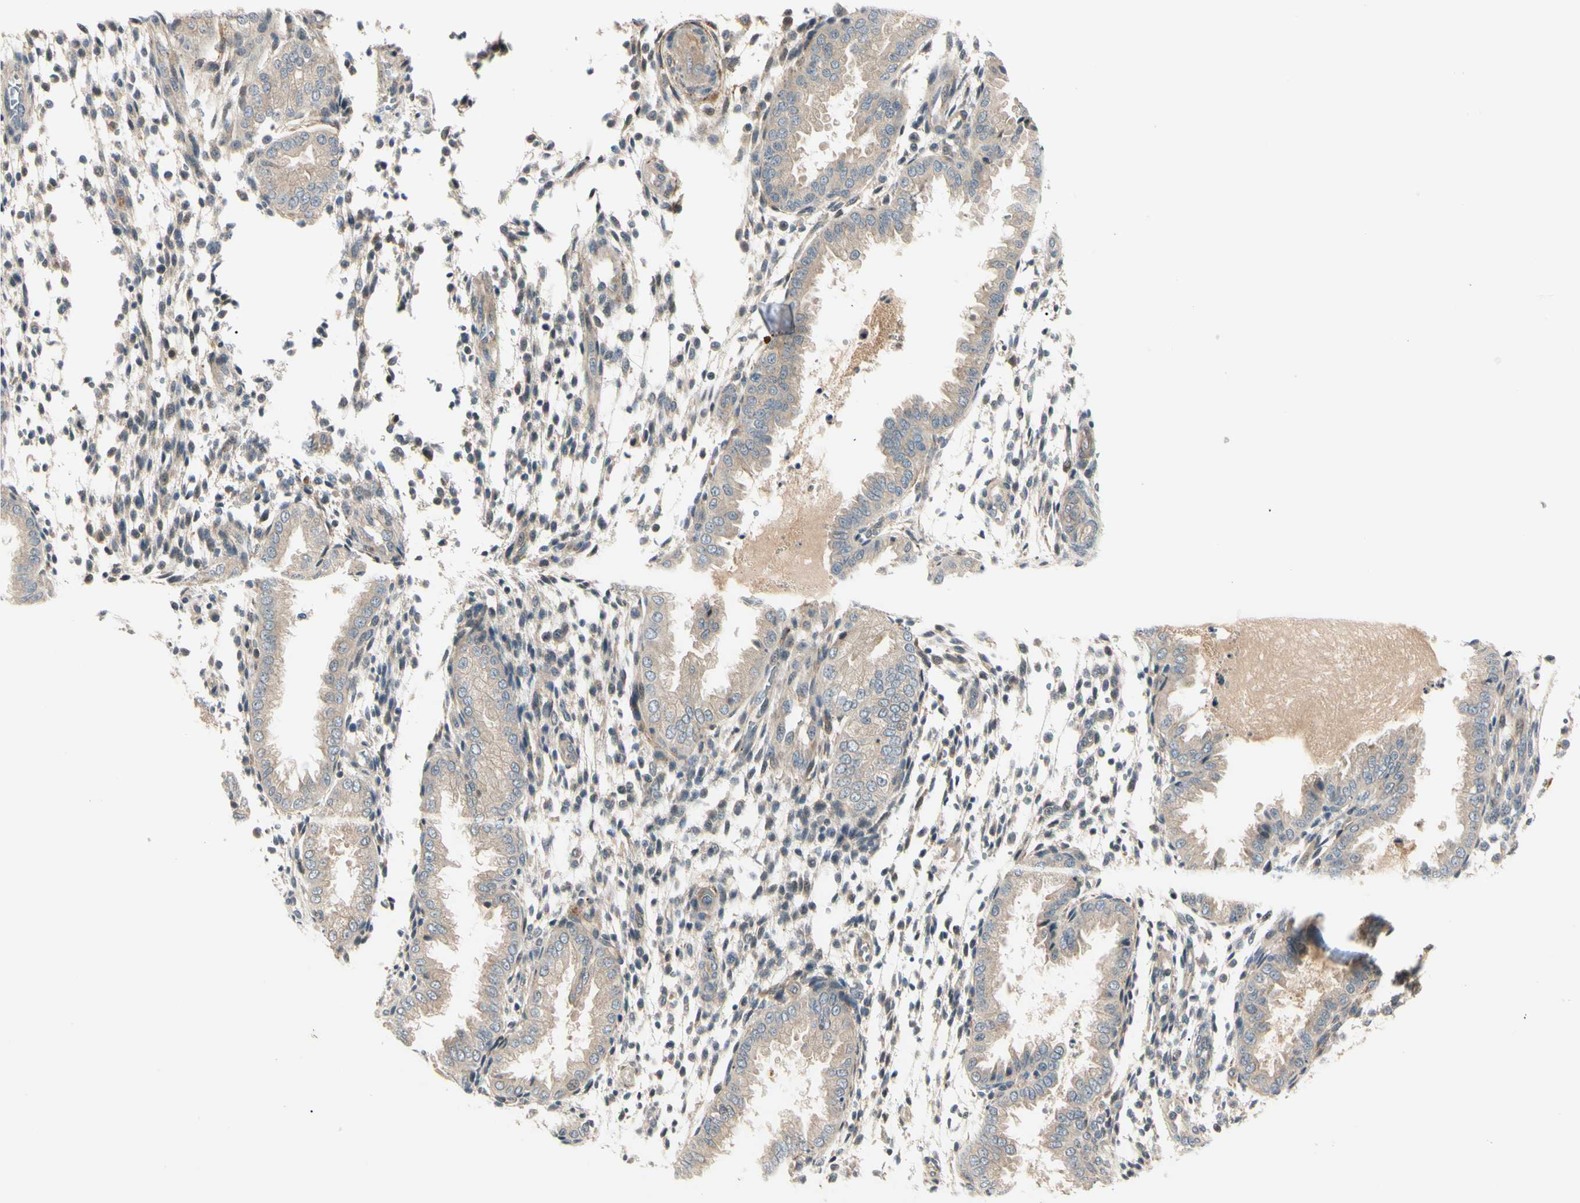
{"staining": {"intensity": "weak", "quantity": "25%-75%", "location": "cytoplasmic/membranous"}, "tissue": "endometrium", "cell_type": "Cells in endometrial stroma", "image_type": "normal", "snomed": [{"axis": "morphology", "description": "Normal tissue, NOS"}, {"axis": "topography", "description": "Endometrium"}], "caption": "Immunohistochemistry (IHC) (DAB (3,3'-diaminobenzidine)) staining of normal endometrium displays weak cytoplasmic/membranous protein expression in about 25%-75% of cells in endometrial stroma. The protein is stained brown, and the nuclei are stained in blue (DAB (3,3'-diaminobenzidine) IHC with brightfield microscopy, high magnification).", "gene": "F2R", "patient": {"sex": "female", "age": 33}}